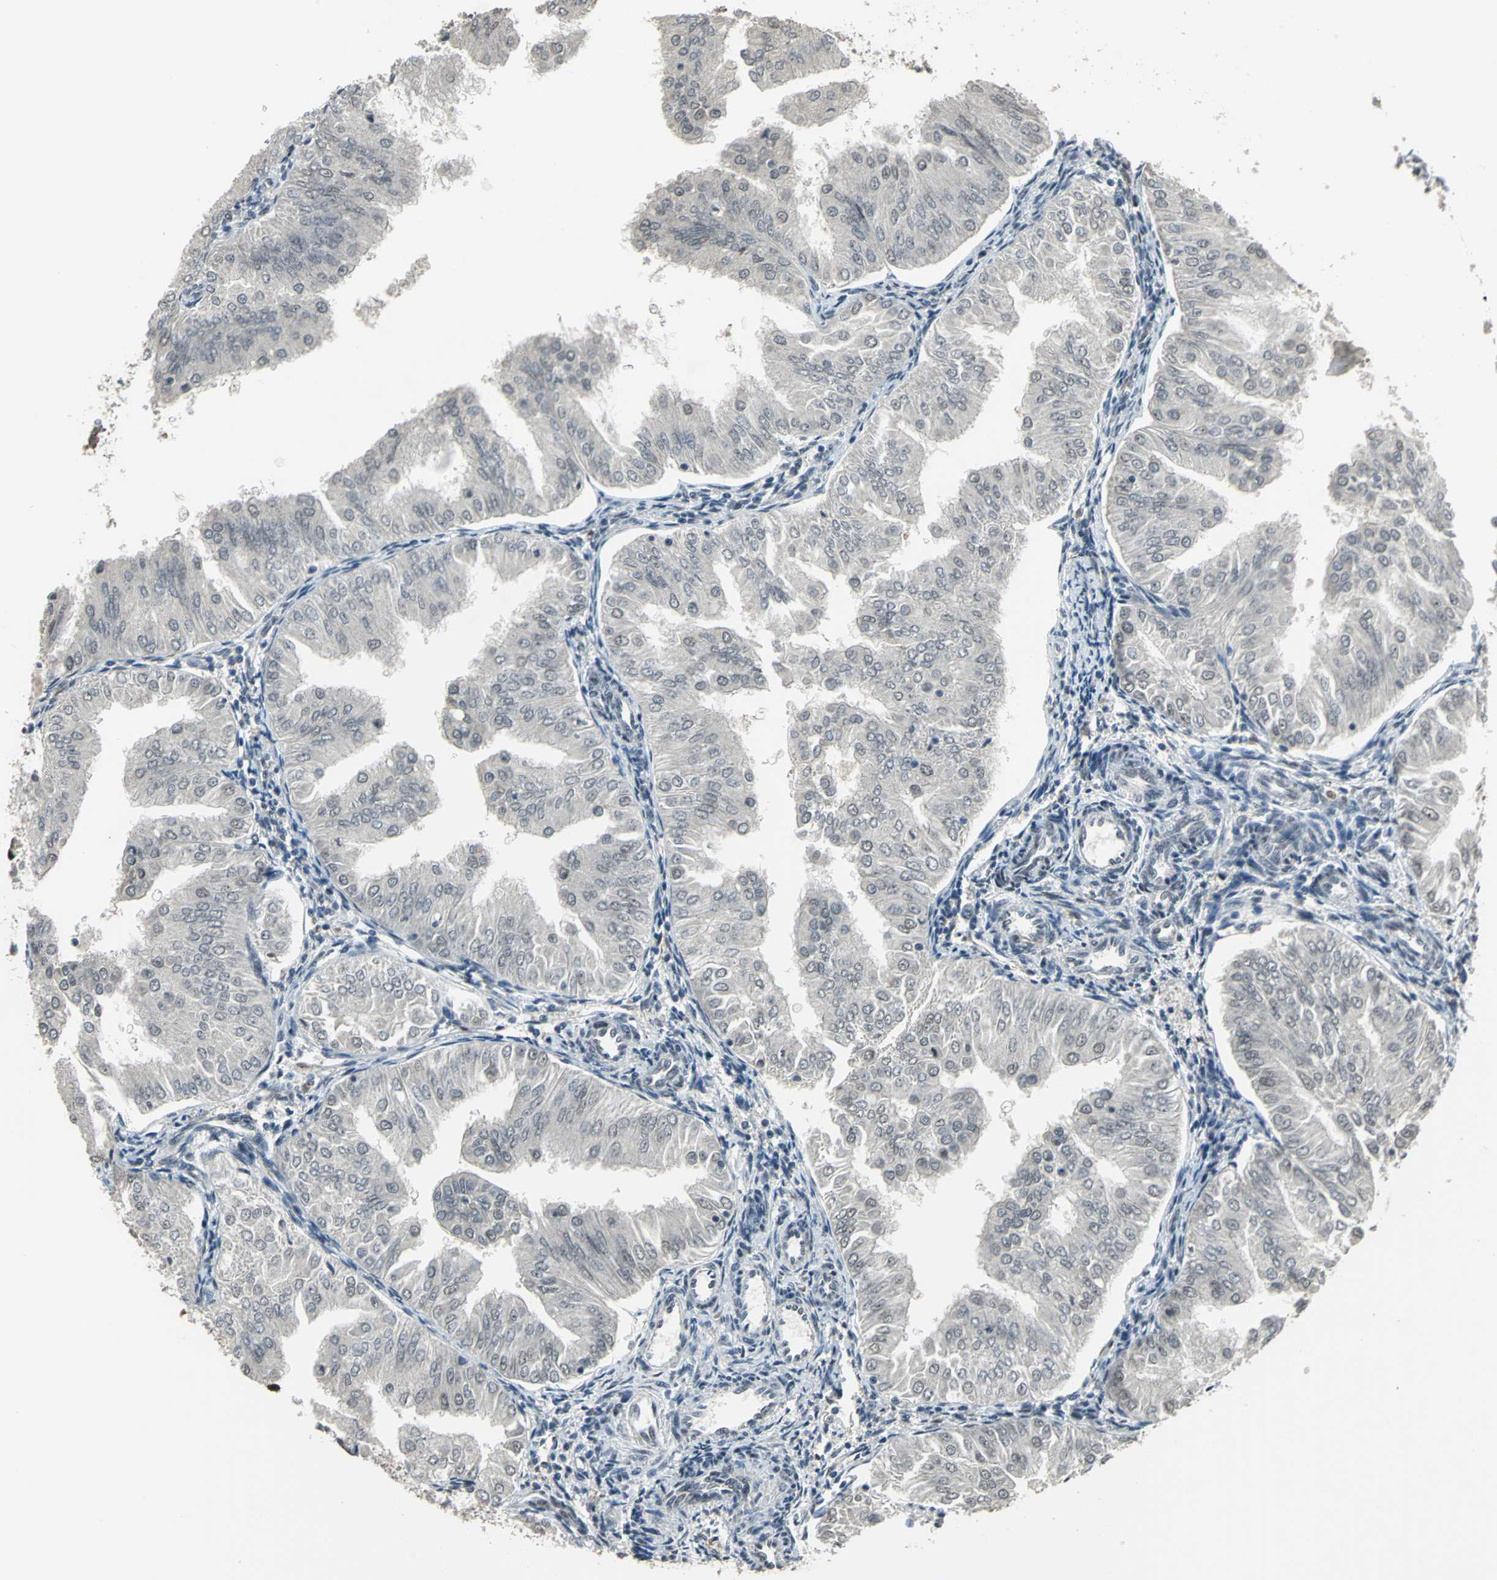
{"staining": {"intensity": "negative", "quantity": "none", "location": "none"}, "tissue": "endometrial cancer", "cell_type": "Tumor cells", "image_type": "cancer", "snomed": [{"axis": "morphology", "description": "Adenocarcinoma, NOS"}, {"axis": "topography", "description": "Endometrium"}], "caption": "This is a micrograph of IHC staining of endometrial adenocarcinoma, which shows no positivity in tumor cells.", "gene": "ELF2", "patient": {"sex": "female", "age": 53}}